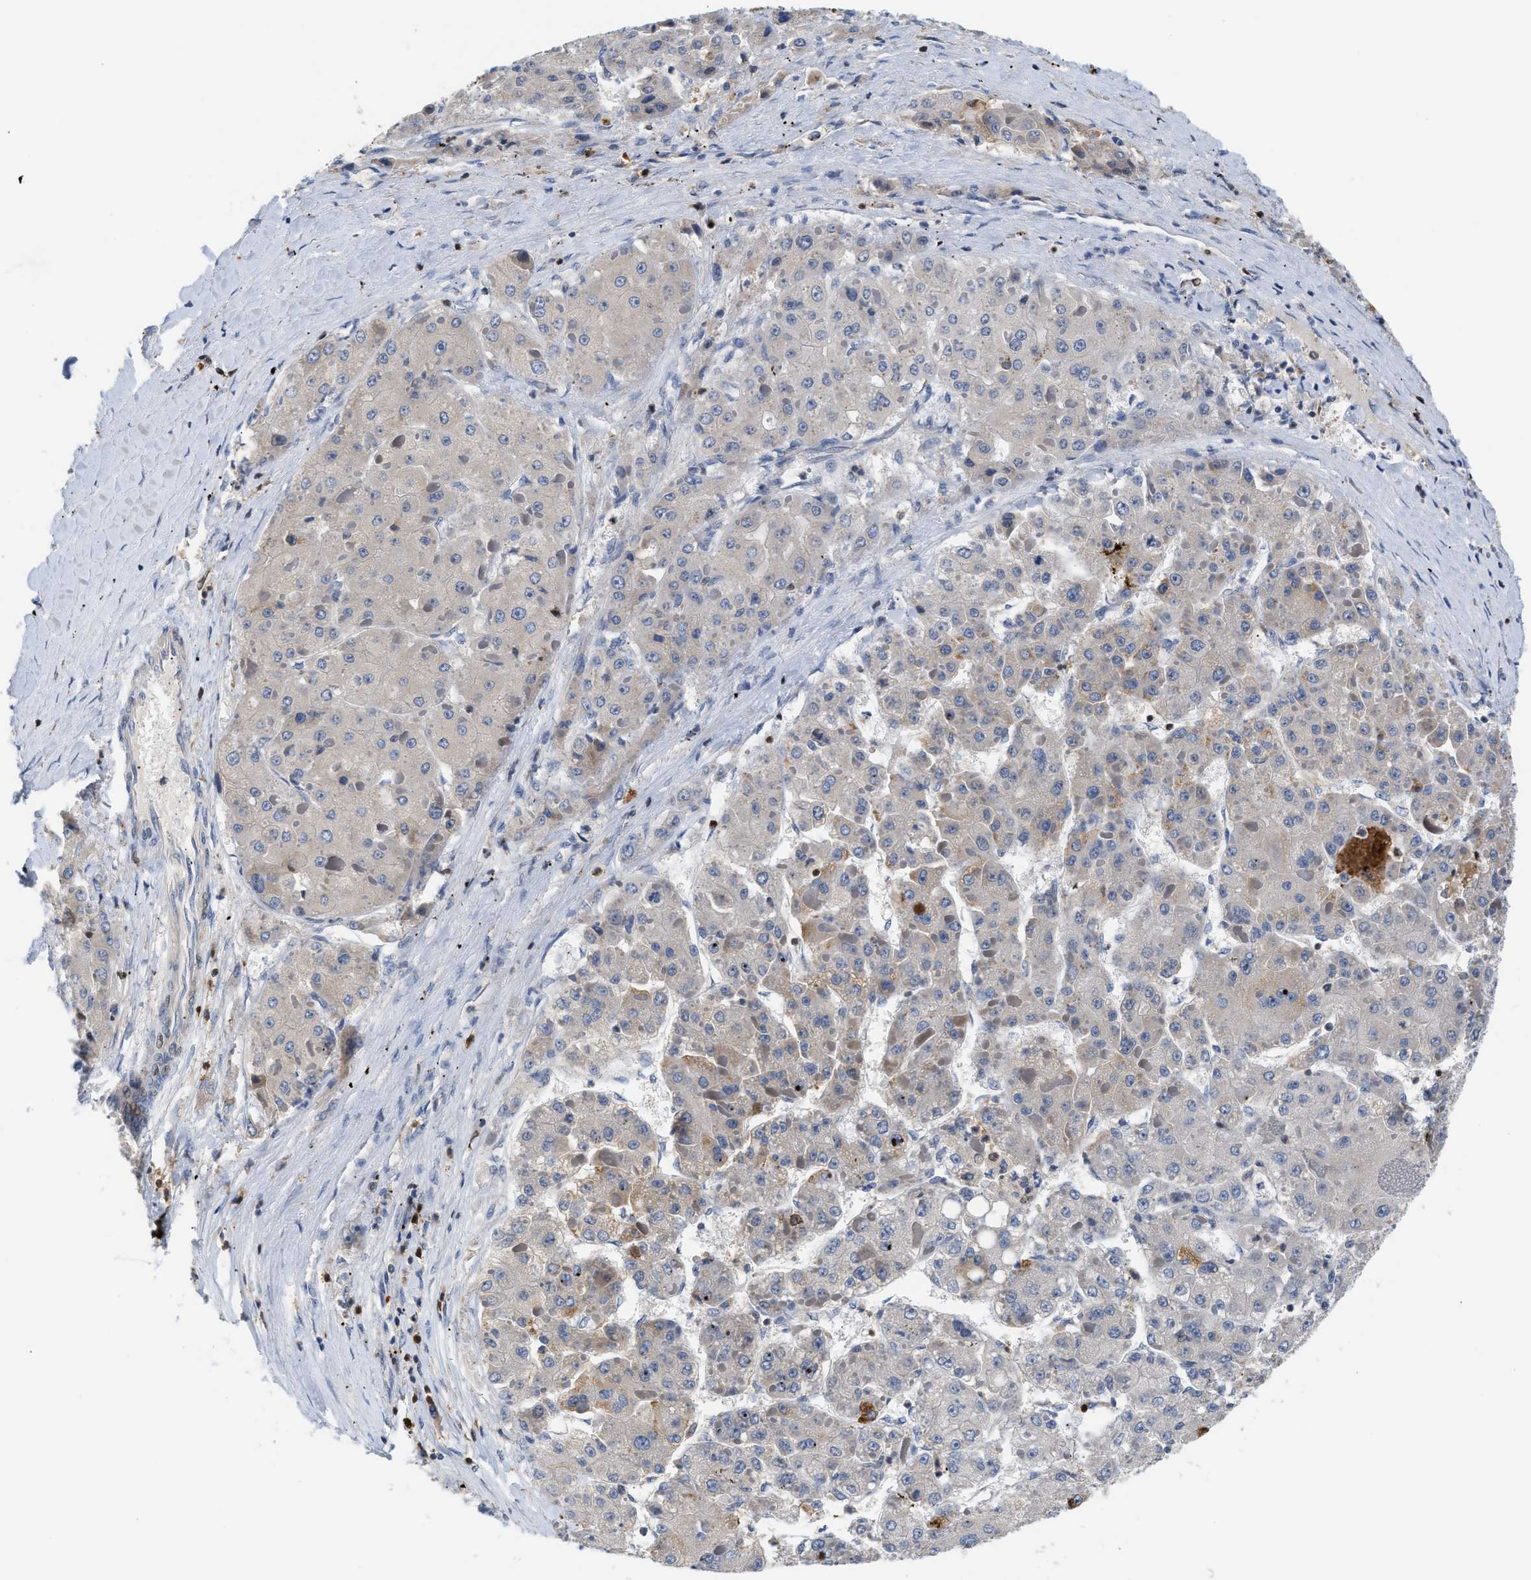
{"staining": {"intensity": "weak", "quantity": "<25%", "location": "cytoplasmic/membranous"}, "tissue": "liver cancer", "cell_type": "Tumor cells", "image_type": "cancer", "snomed": [{"axis": "morphology", "description": "Carcinoma, Hepatocellular, NOS"}, {"axis": "topography", "description": "Liver"}], "caption": "An image of human liver hepatocellular carcinoma is negative for staining in tumor cells. Nuclei are stained in blue.", "gene": "SLIT2", "patient": {"sex": "female", "age": 73}}